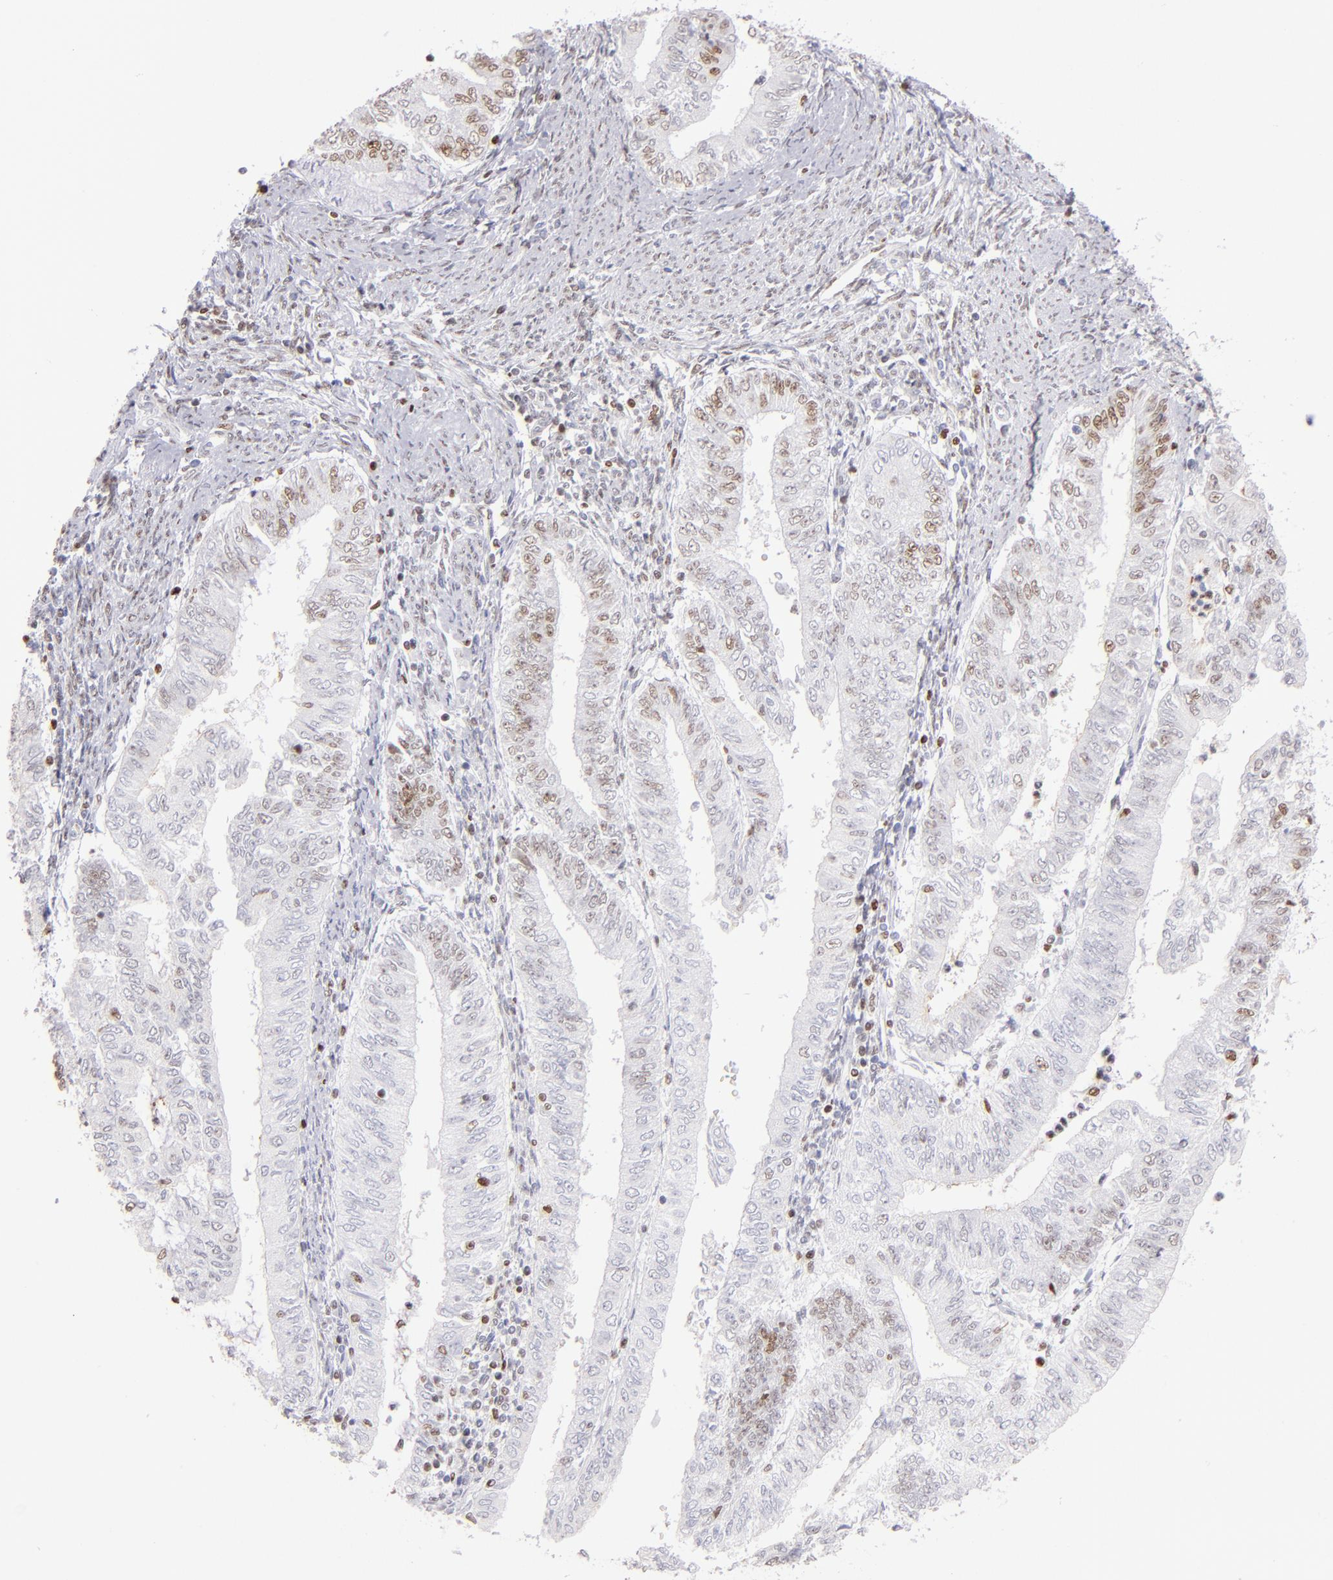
{"staining": {"intensity": "moderate", "quantity": "25%-75%", "location": "nuclear"}, "tissue": "endometrial cancer", "cell_type": "Tumor cells", "image_type": "cancer", "snomed": [{"axis": "morphology", "description": "Adenocarcinoma, NOS"}, {"axis": "topography", "description": "Endometrium"}], "caption": "An image of endometrial cancer (adenocarcinoma) stained for a protein demonstrates moderate nuclear brown staining in tumor cells.", "gene": "POLA1", "patient": {"sex": "female", "age": 66}}